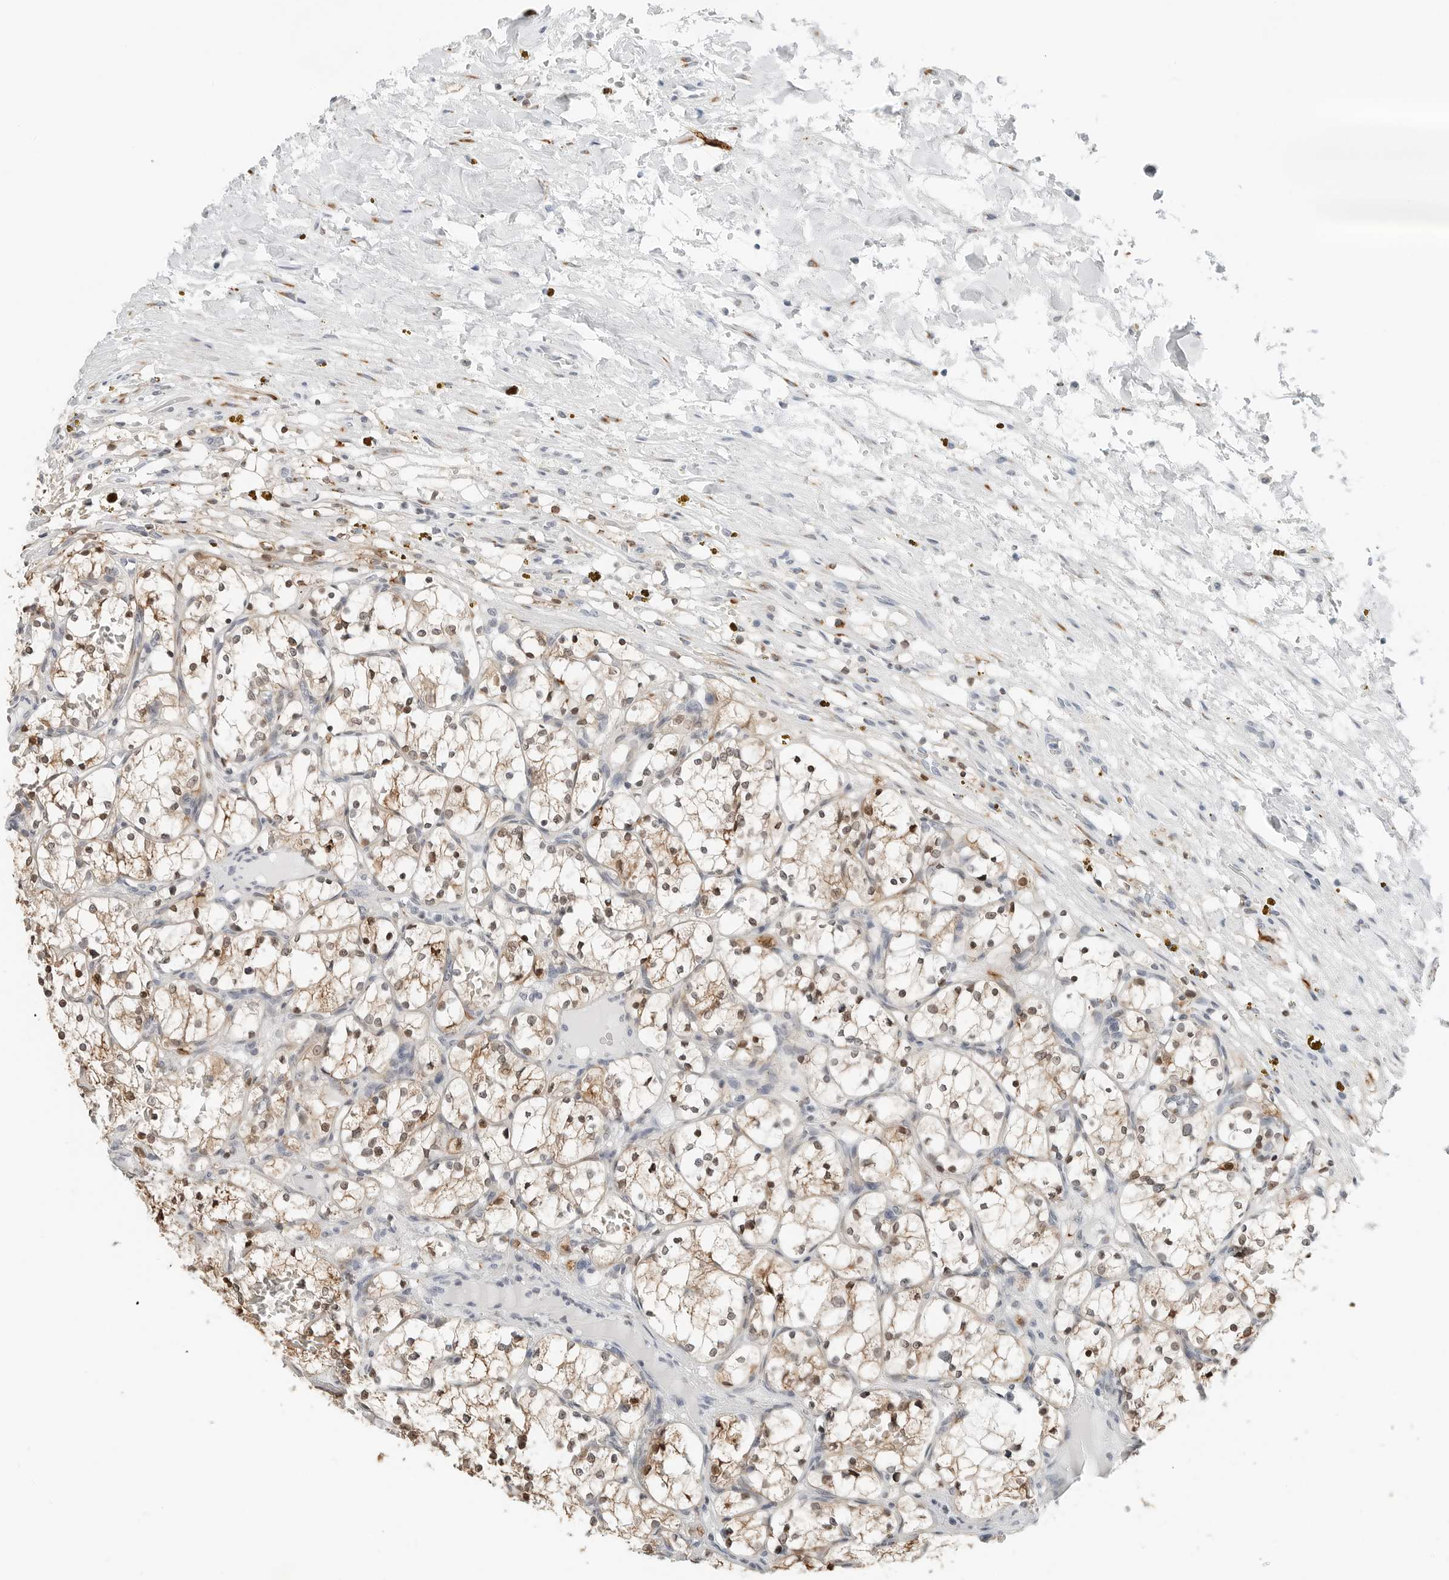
{"staining": {"intensity": "moderate", "quantity": ">75%", "location": "cytoplasmic/membranous,nuclear"}, "tissue": "renal cancer", "cell_type": "Tumor cells", "image_type": "cancer", "snomed": [{"axis": "morphology", "description": "Adenocarcinoma, NOS"}, {"axis": "topography", "description": "Kidney"}], "caption": "Tumor cells reveal moderate cytoplasmic/membranous and nuclear expression in about >75% of cells in renal adenocarcinoma.", "gene": "P4HA2", "patient": {"sex": "female", "age": 69}}